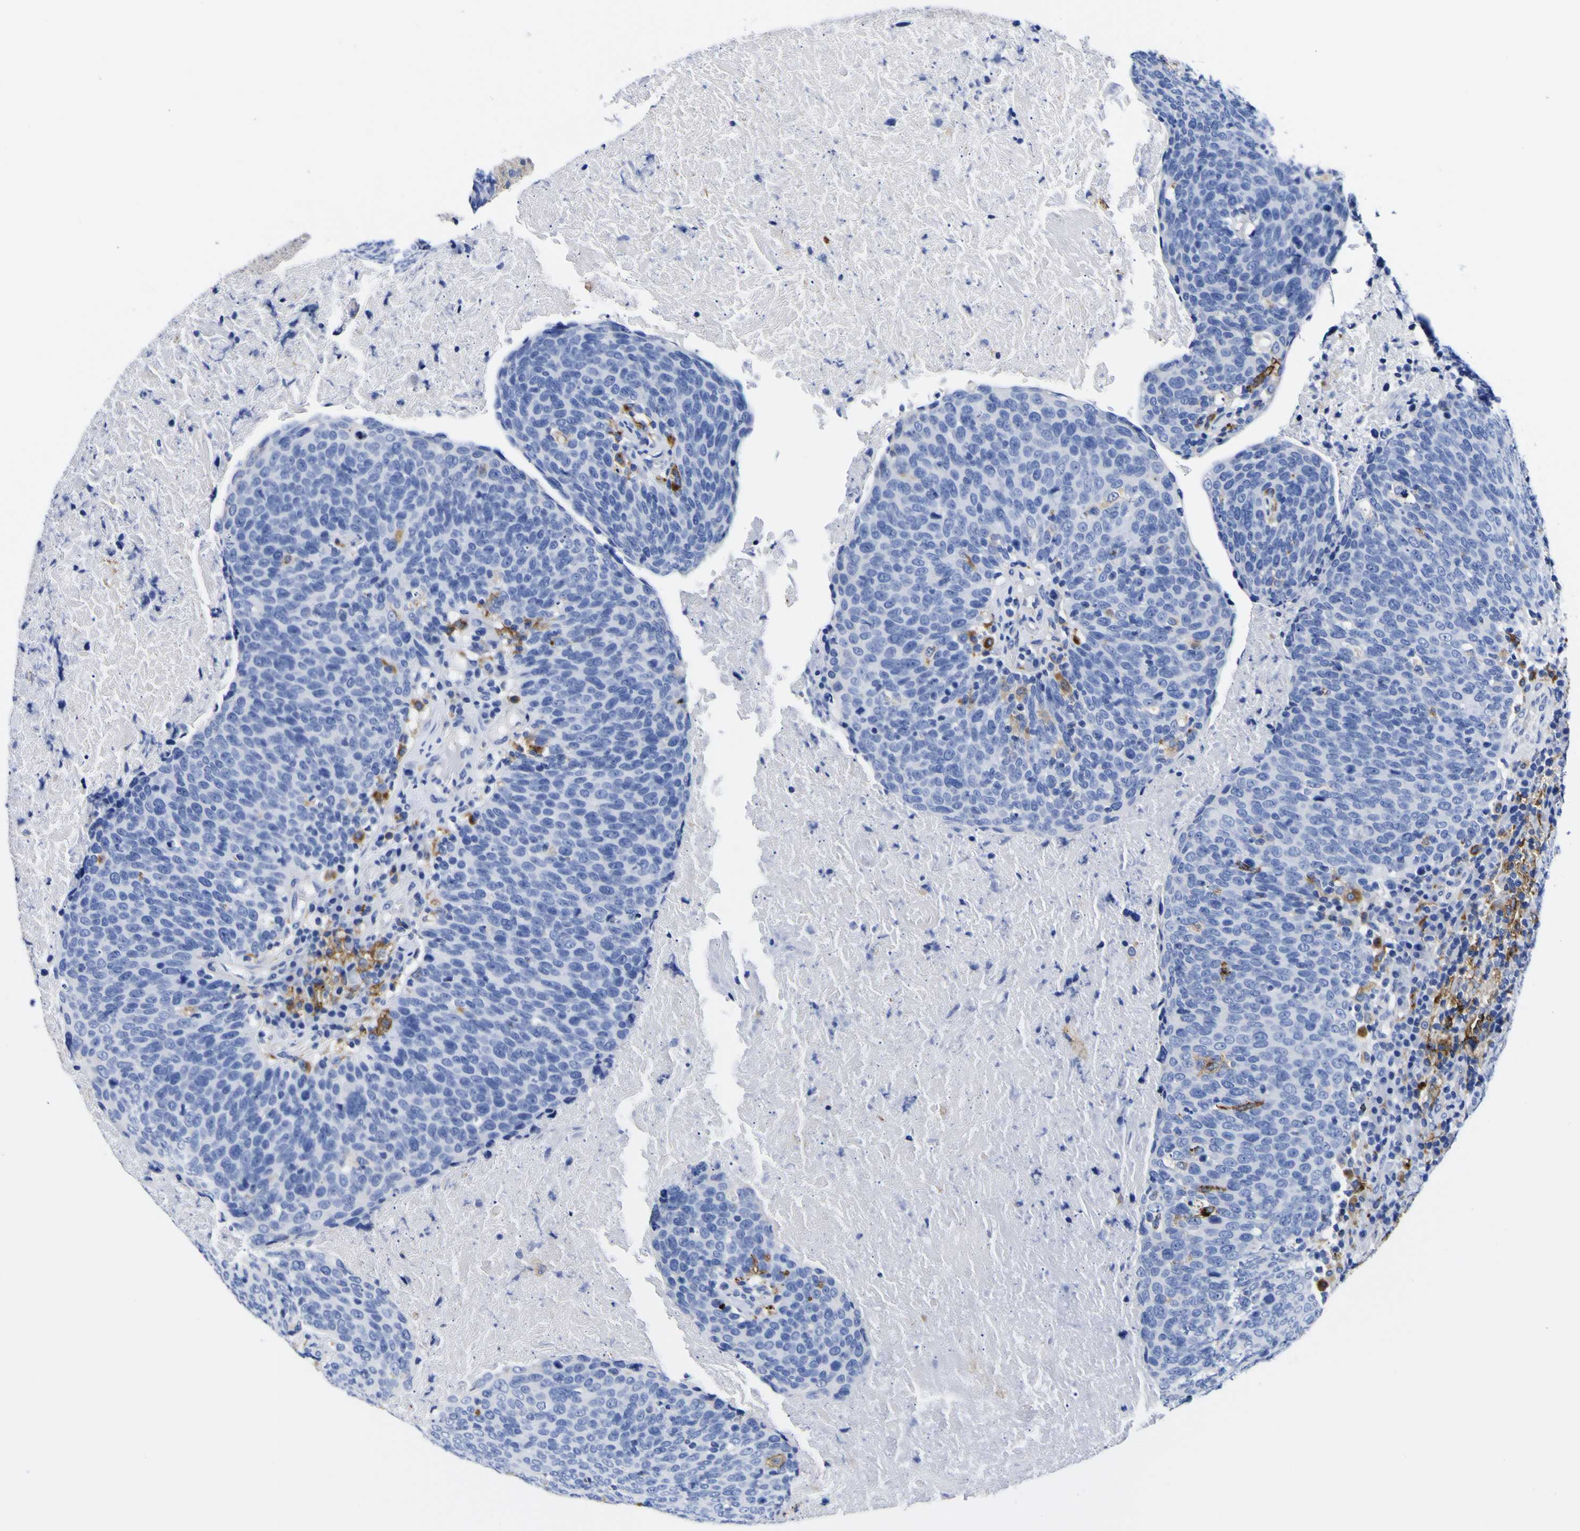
{"staining": {"intensity": "strong", "quantity": "<25%", "location": "cytoplasmic/membranous"}, "tissue": "head and neck cancer", "cell_type": "Tumor cells", "image_type": "cancer", "snomed": [{"axis": "morphology", "description": "Squamous cell carcinoma, NOS"}, {"axis": "morphology", "description": "Squamous cell carcinoma, metastatic, NOS"}, {"axis": "topography", "description": "Lymph node"}, {"axis": "topography", "description": "Head-Neck"}], "caption": "Protein staining shows strong cytoplasmic/membranous expression in about <25% of tumor cells in head and neck cancer (squamous cell carcinoma). Immunohistochemistry (ihc) stains the protein of interest in brown and the nuclei are stained blue.", "gene": "HLA-DQA1", "patient": {"sex": "male", "age": 62}}